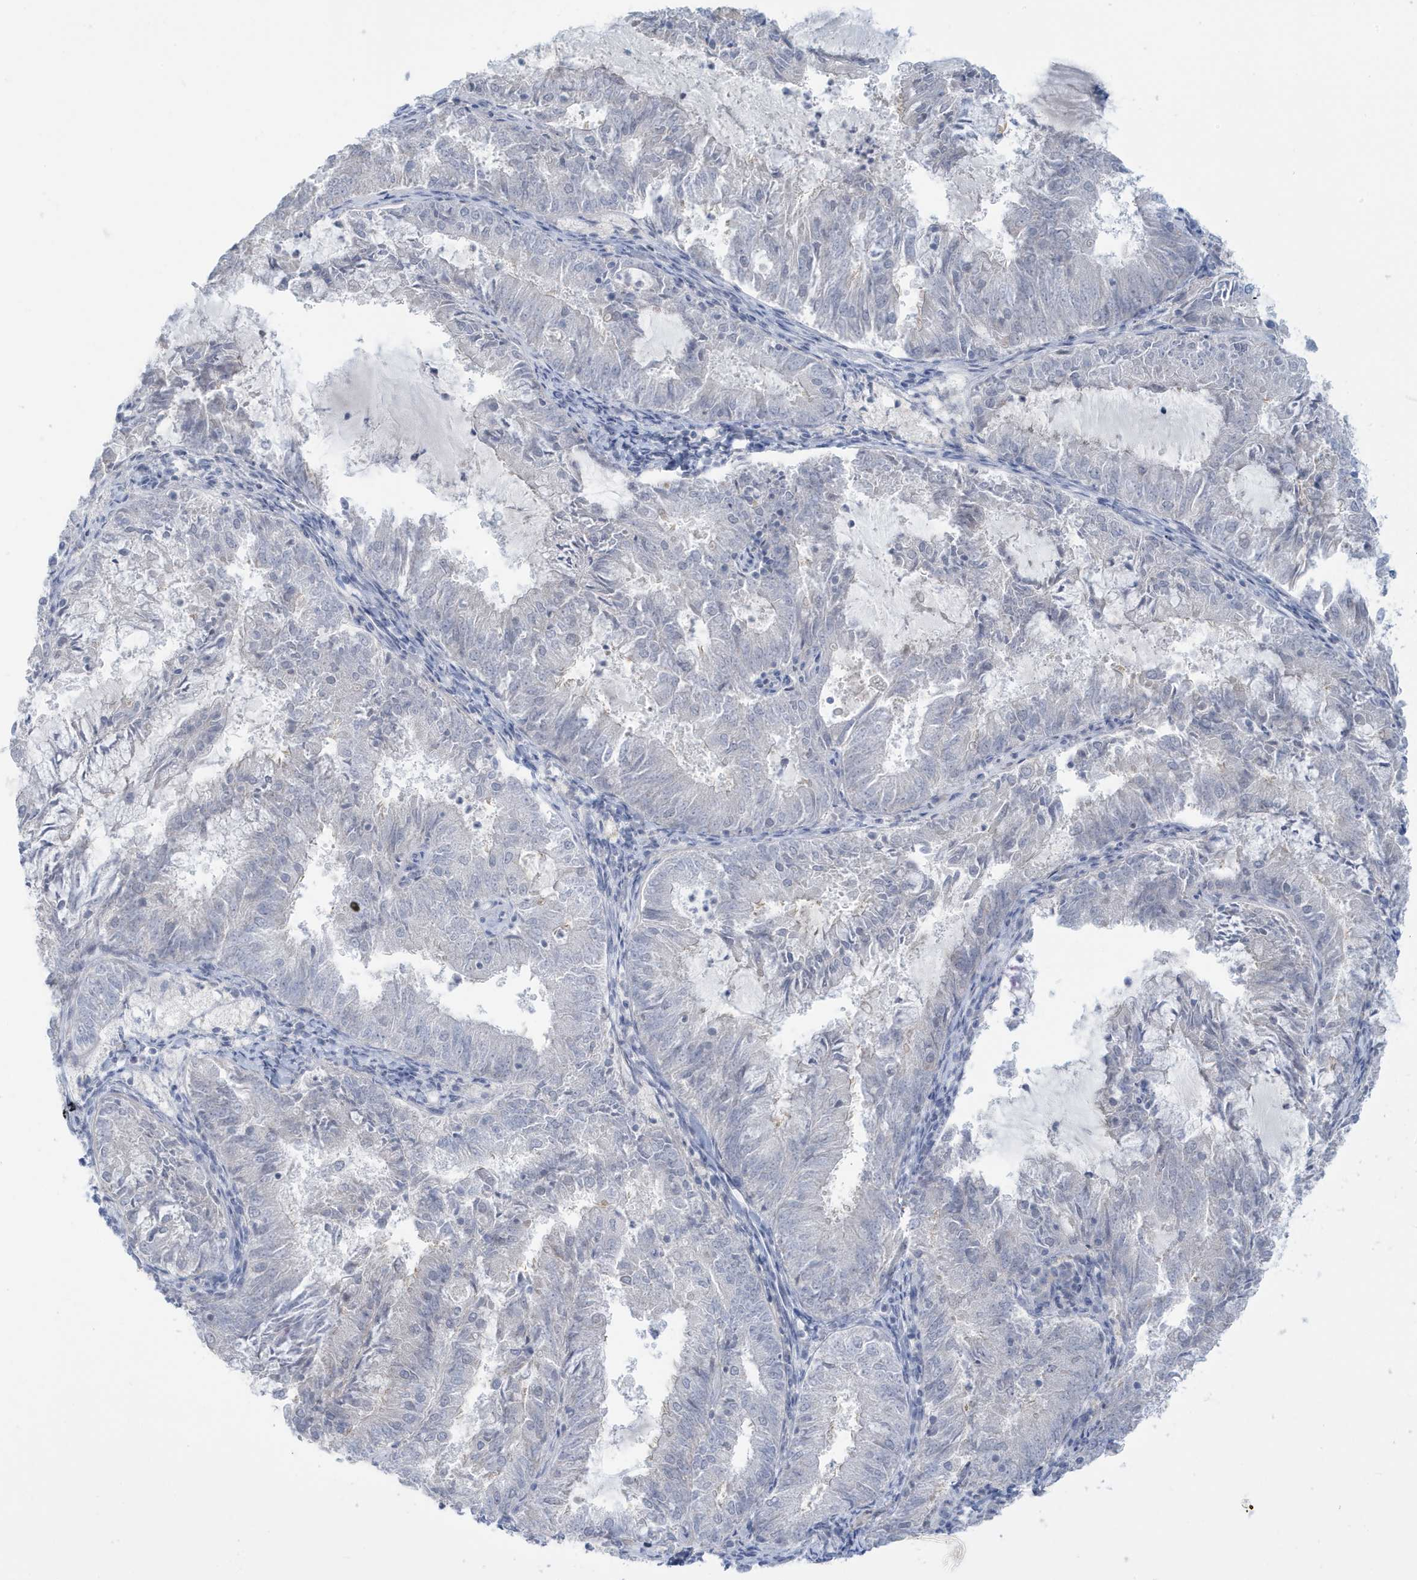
{"staining": {"intensity": "negative", "quantity": "none", "location": "none"}, "tissue": "endometrial cancer", "cell_type": "Tumor cells", "image_type": "cancer", "snomed": [{"axis": "morphology", "description": "Adenocarcinoma, NOS"}, {"axis": "topography", "description": "Endometrium"}], "caption": "Tumor cells are negative for protein expression in human endometrial cancer.", "gene": "PERM1", "patient": {"sex": "female", "age": 57}}